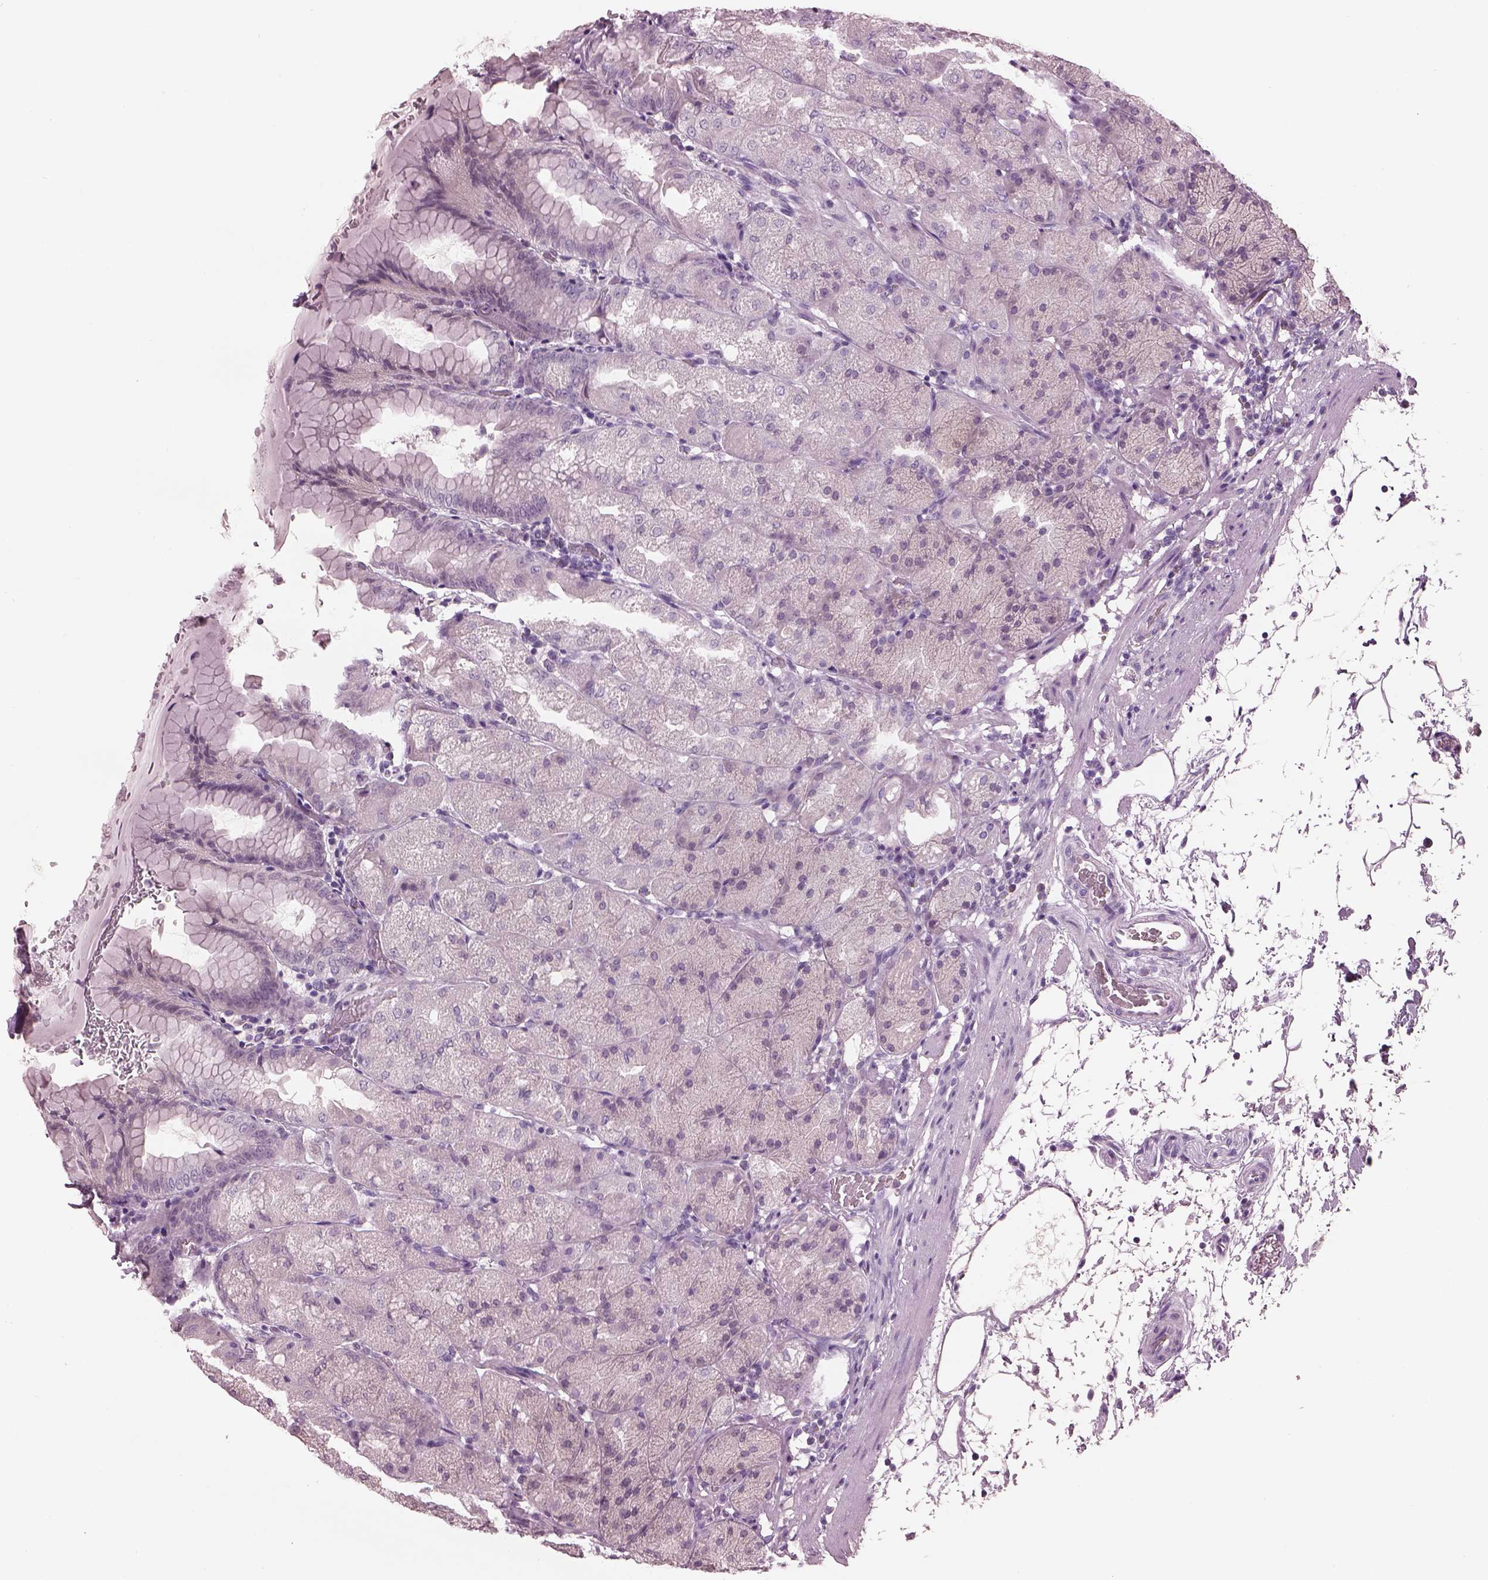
{"staining": {"intensity": "negative", "quantity": "none", "location": "none"}, "tissue": "stomach", "cell_type": "Glandular cells", "image_type": "normal", "snomed": [{"axis": "morphology", "description": "Normal tissue, NOS"}, {"axis": "topography", "description": "Stomach, upper"}, {"axis": "topography", "description": "Stomach"}, {"axis": "topography", "description": "Stomach, lower"}], "caption": "Unremarkable stomach was stained to show a protein in brown. There is no significant expression in glandular cells. Nuclei are stained in blue.", "gene": "PACRG", "patient": {"sex": "male", "age": 62}}